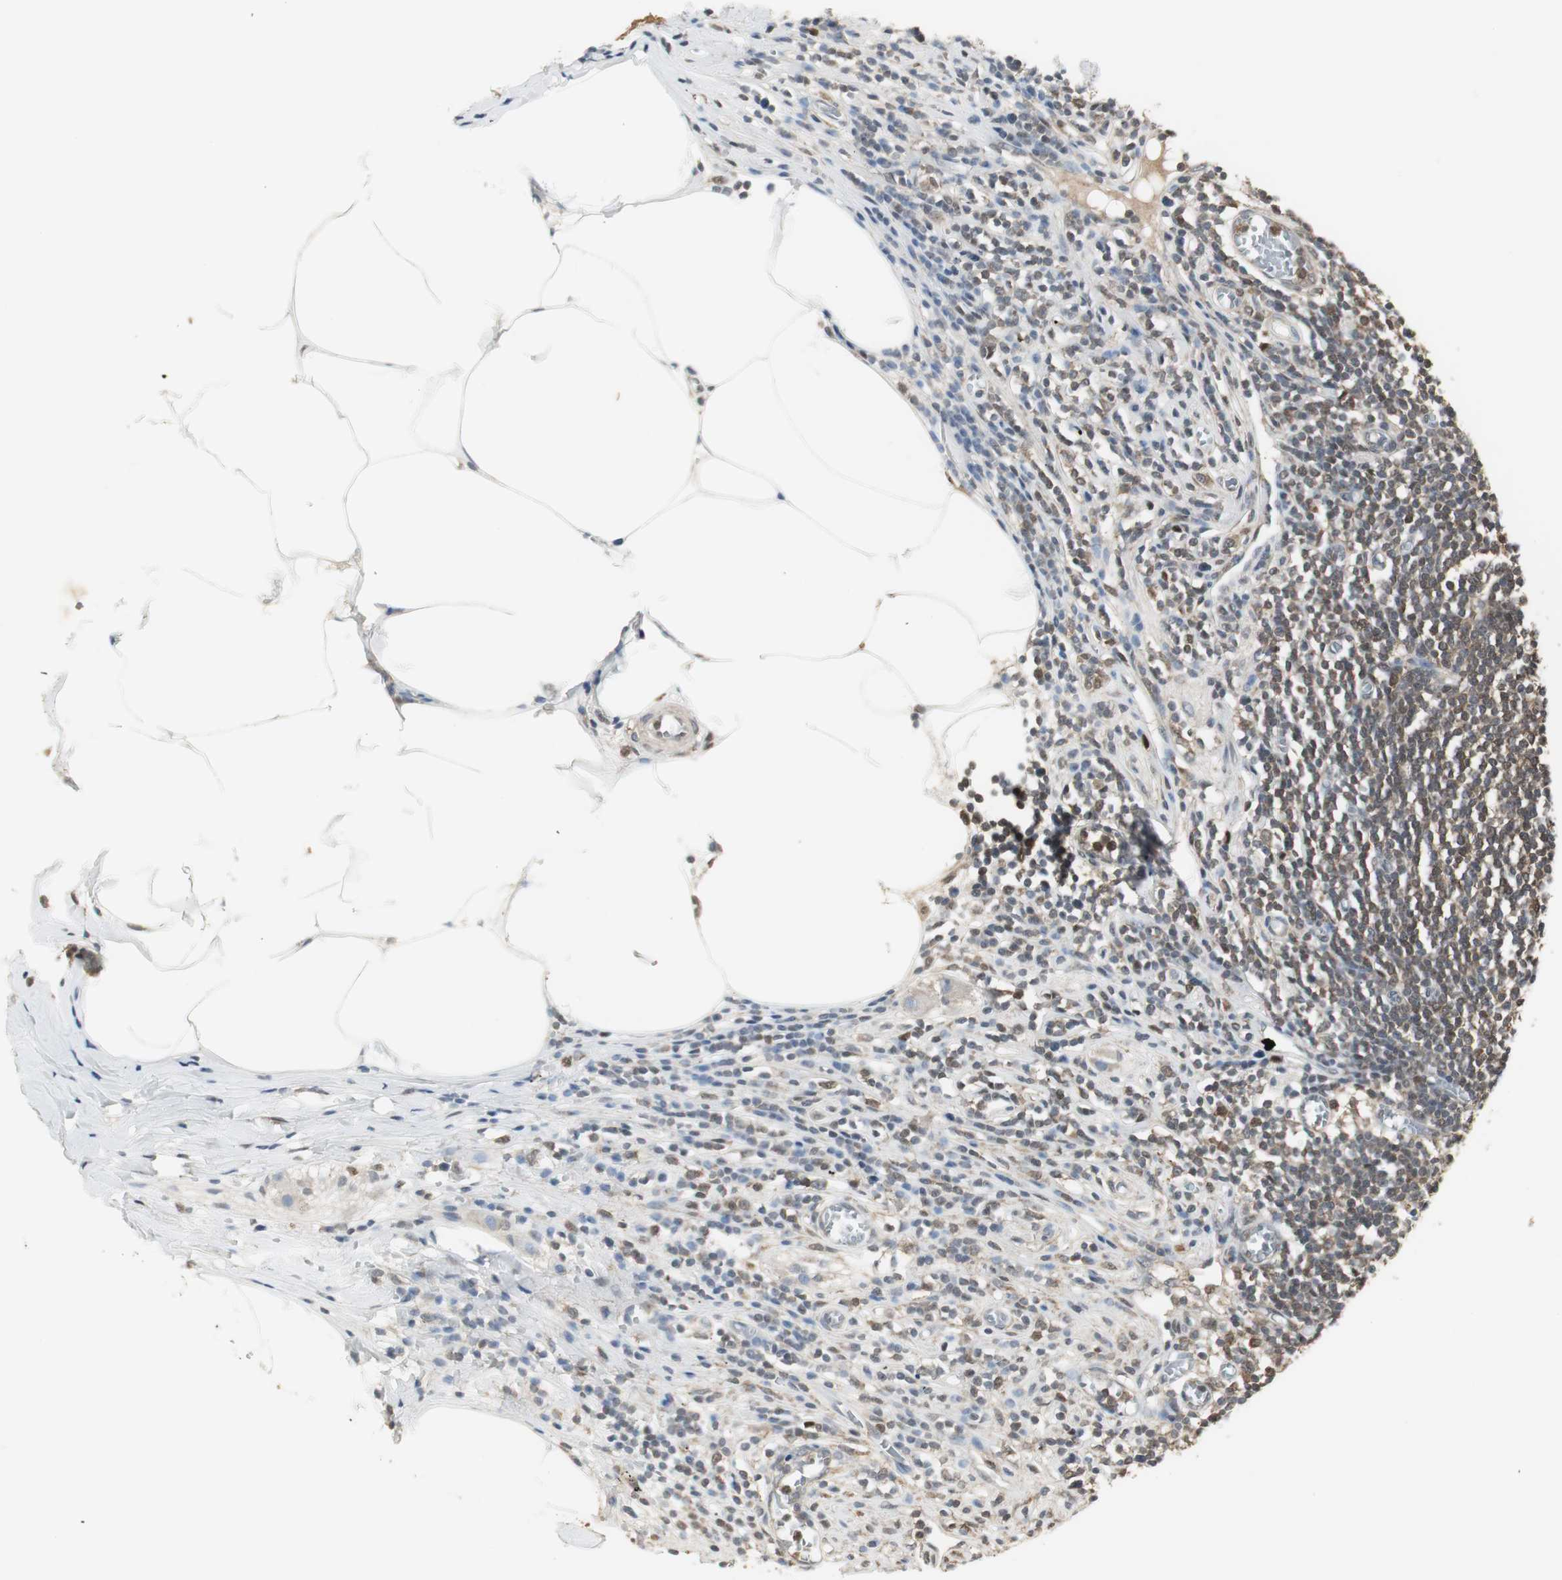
{"staining": {"intensity": "weak", "quantity": "25%-75%", "location": "cytoplasmic/membranous,nuclear"}, "tissue": "appendix", "cell_type": "Glandular cells", "image_type": "normal", "snomed": [{"axis": "morphology", "description": "Normal tissue, NOS"}, {"axis": "morphology", "description": "Inflammation, NOS"}, {"axis": "topography", "description": "Appendix"}], "caption": "A low amount of weak cytoplasmic/membranous,nuclear expression is identified in approximately 25%-75% of glandular cells in benign appendix. The protein of interest is stained brown, and the nuclei are stained in blue (DAB IHC with brightfield microscopy, high magnification).", "gene": "PLIN3", "patient": {"sex": "male", "age": 46}}